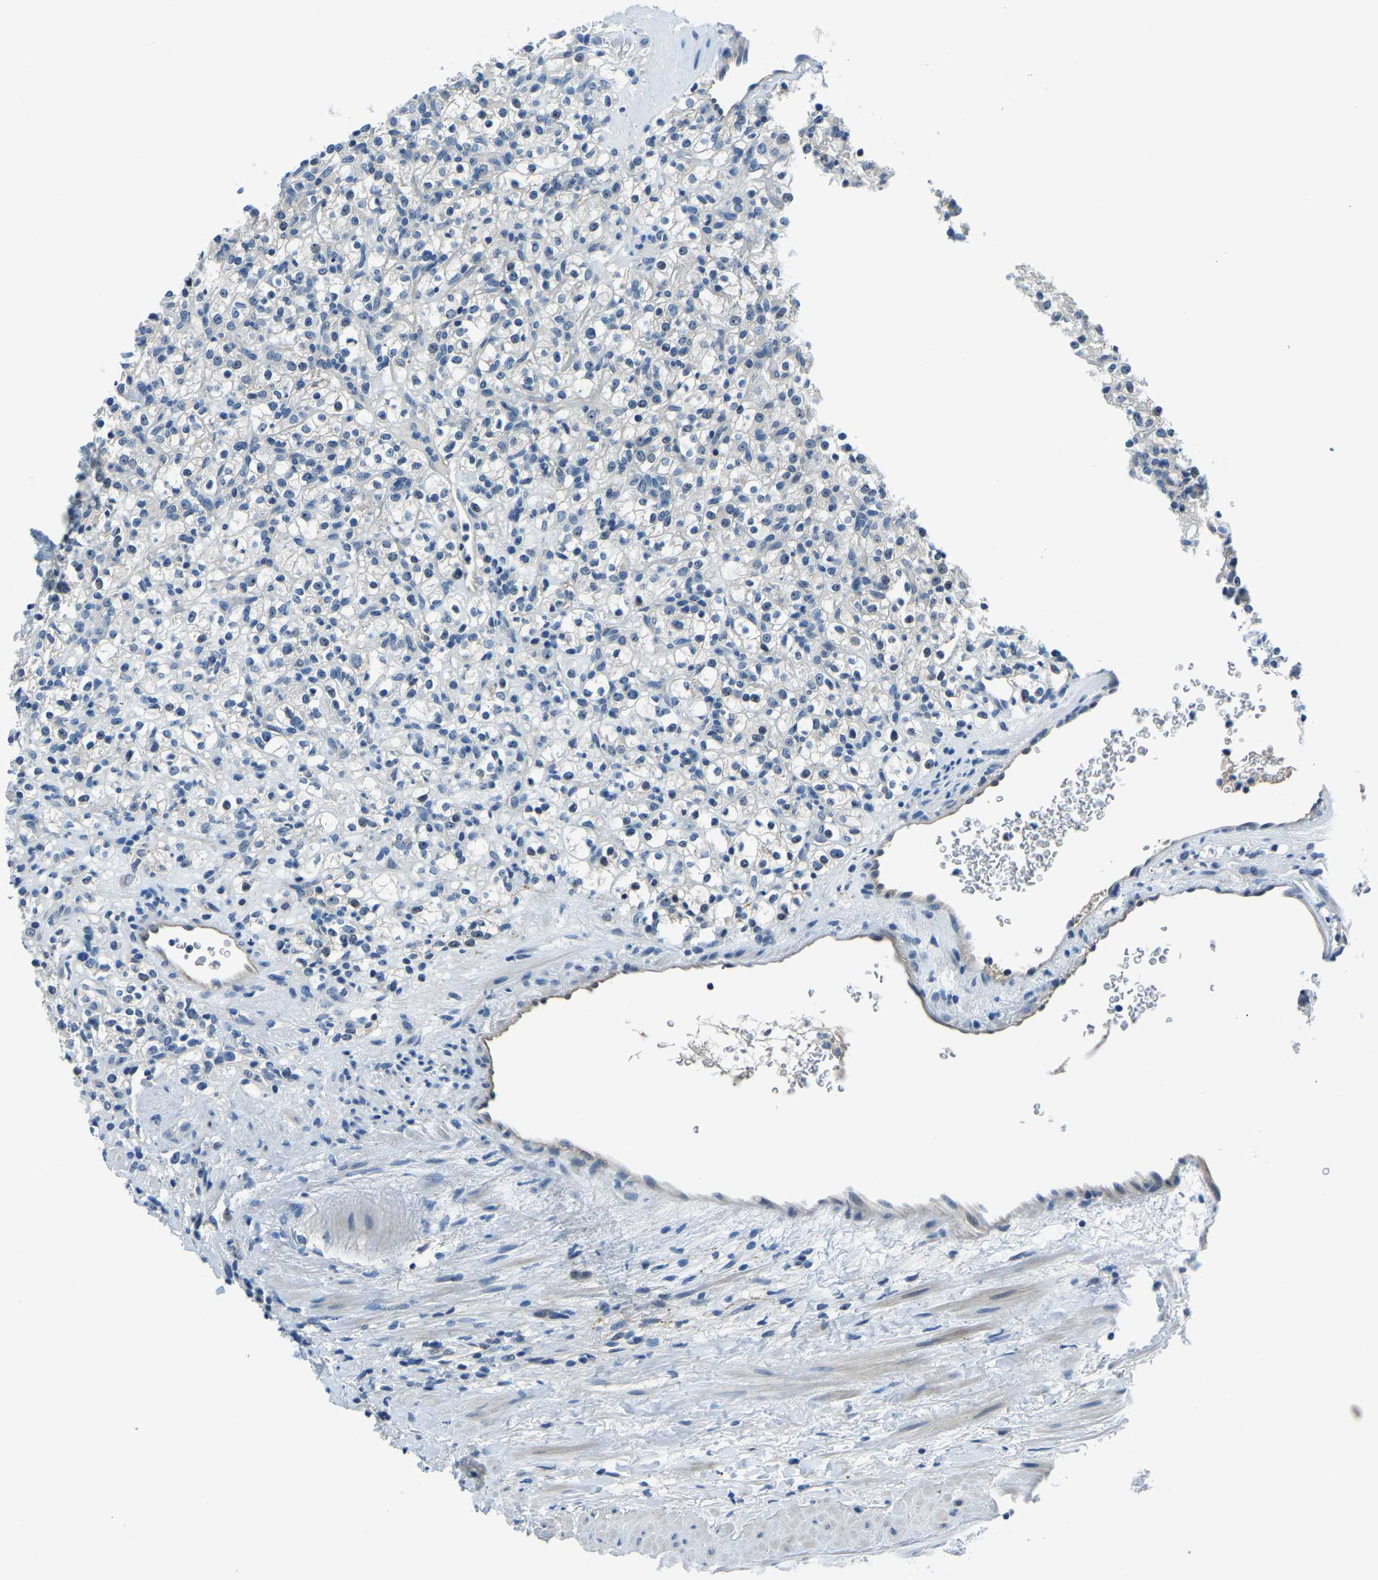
{"staining": {"intensity": "weak", "quantity": "<25%", "location": "nuclear"}, "tissue": "renal cancer", "cell_type": "Tumor cells", "image_type": "cancer", "snomed": [{"axis": "morphology", "description": "Normal tissue, NOS"}, {"axis": "morphology", "description": "Adenocarcinoma, NOS"}, {"axis": "topography", "description": "Kidney"}], "caption": "Renal cancer was stained to show a protein in brown. There is no significant positivity in tumor cells.", "gene": "RRP1", "patient": {"sex": "female", "age": 72}}